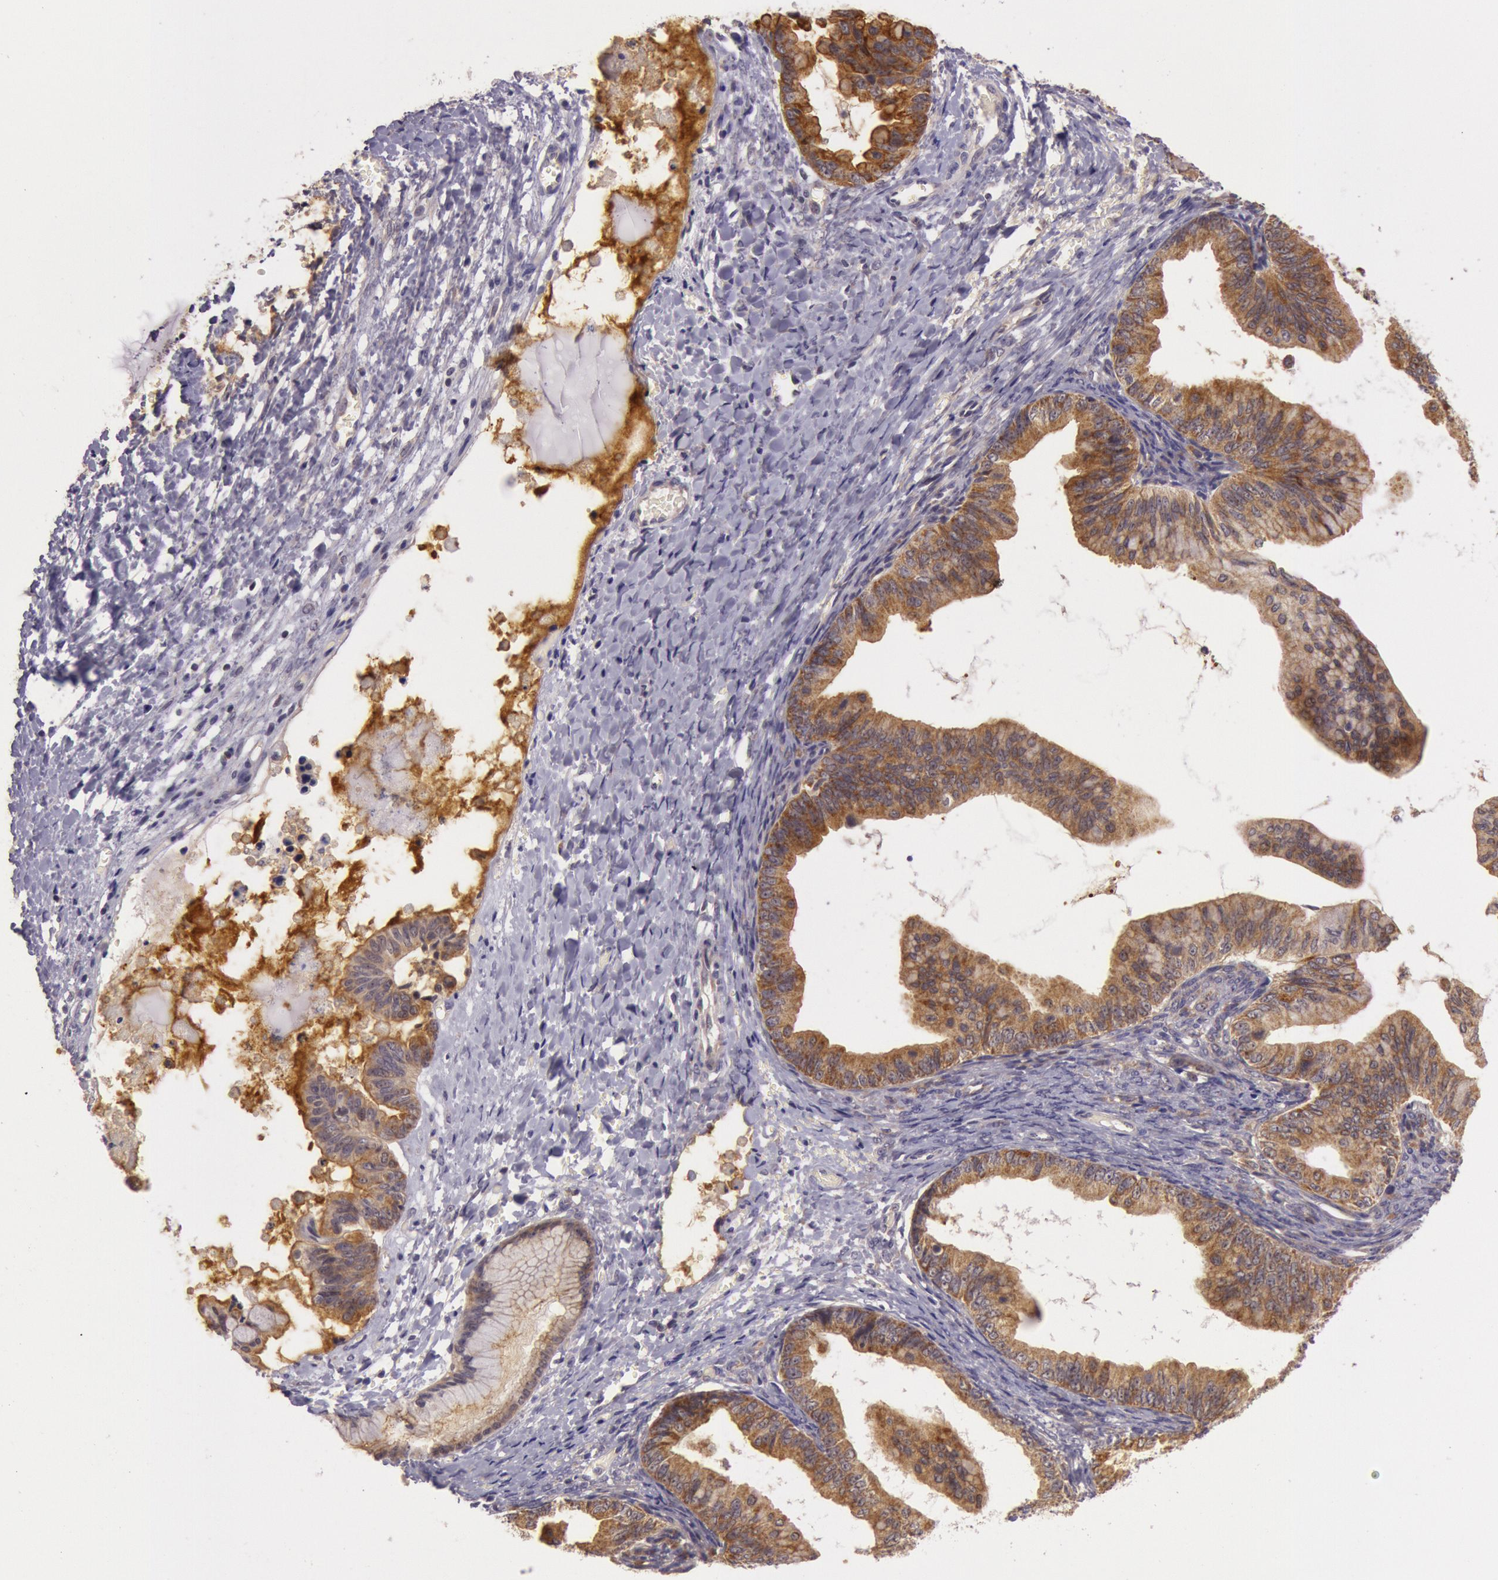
{"staining": {"intensity": "strong", "quantity": ">75%", "location": "cytoplasmic/membranous"}, "tissue": "ovarian cancer", "cell_type": "Tumor cells", "image_type": "cancer", "snomed": [{"axis": "morphology", "description": "Cystadenocarcinoma, mucinous, NOS"}, {"axis": "topography", "description": "Ovary"}], "caption": "Ovarian mucinous cystadenocarcinoma stained with a brown dye reveals strong cytoplasmic/membranous positive expression in about >75% of tumor cells.", "gene": "CDK16", "patient": {"sex": "female", "age": 36}}